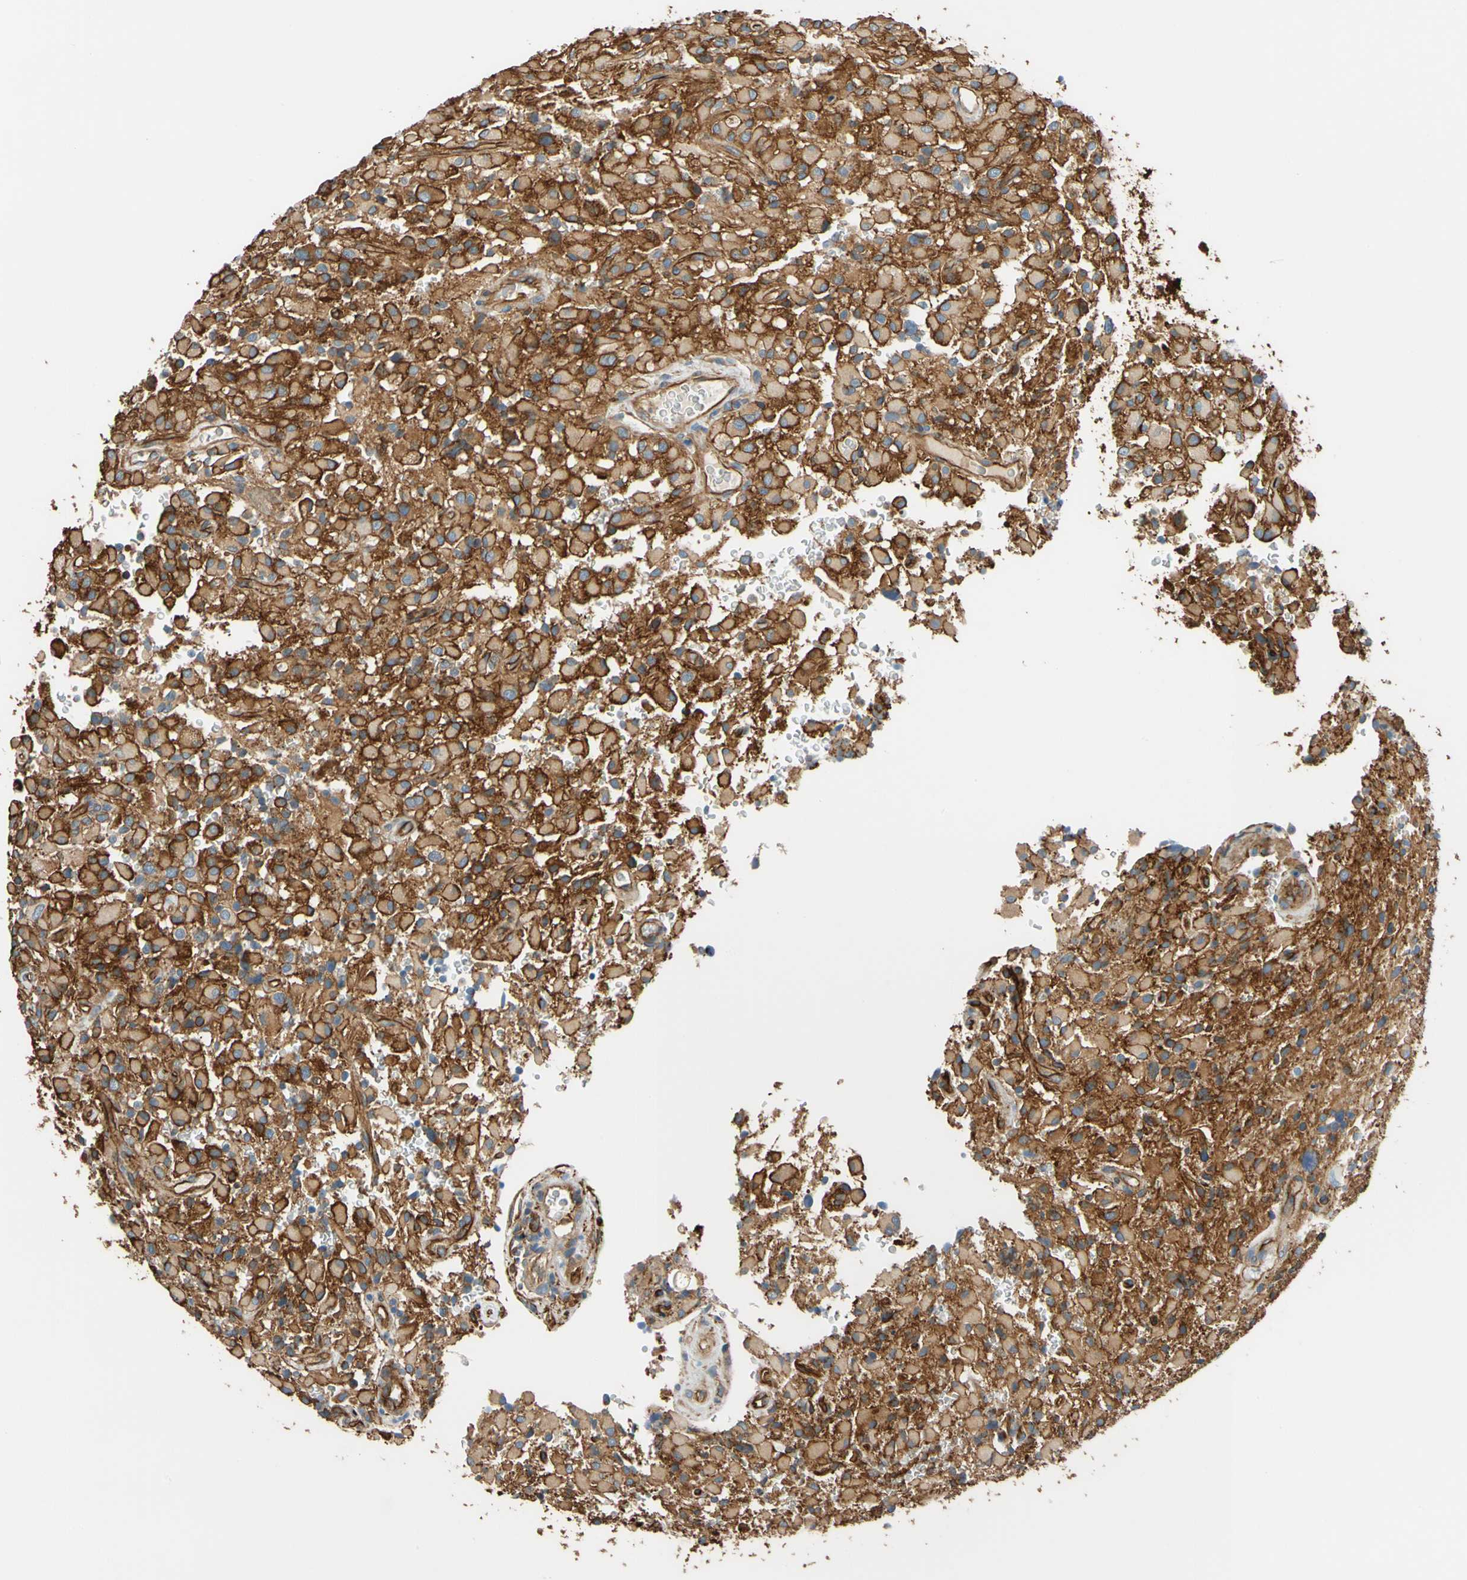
{"staining": {"intensity": "strong", "quantity": ">75%", "location": "cytoplasmic/membranous"}, "tissue": "glioma", "cell_type": "Tumor cells", "image_type": "cancer", "snomed": [{"axis": "morphology", "description": "Glioma, malignant, High grade"}, {"axis": "topography", "description": "Brain"}], "caption": "IHC staining of glioma, which demonstrates high levels of strong cytoplasmic/membranous positivity in about >75% of tumor cells indicating strong cytoplasmic/membranous protein expression. The staining was performed using DAB (brown) for protein detection and nuclei were counterstained in hematoxylin (blue).", "gene": "SPTAN1", "patient": {"sex": "male", "age": 71}}